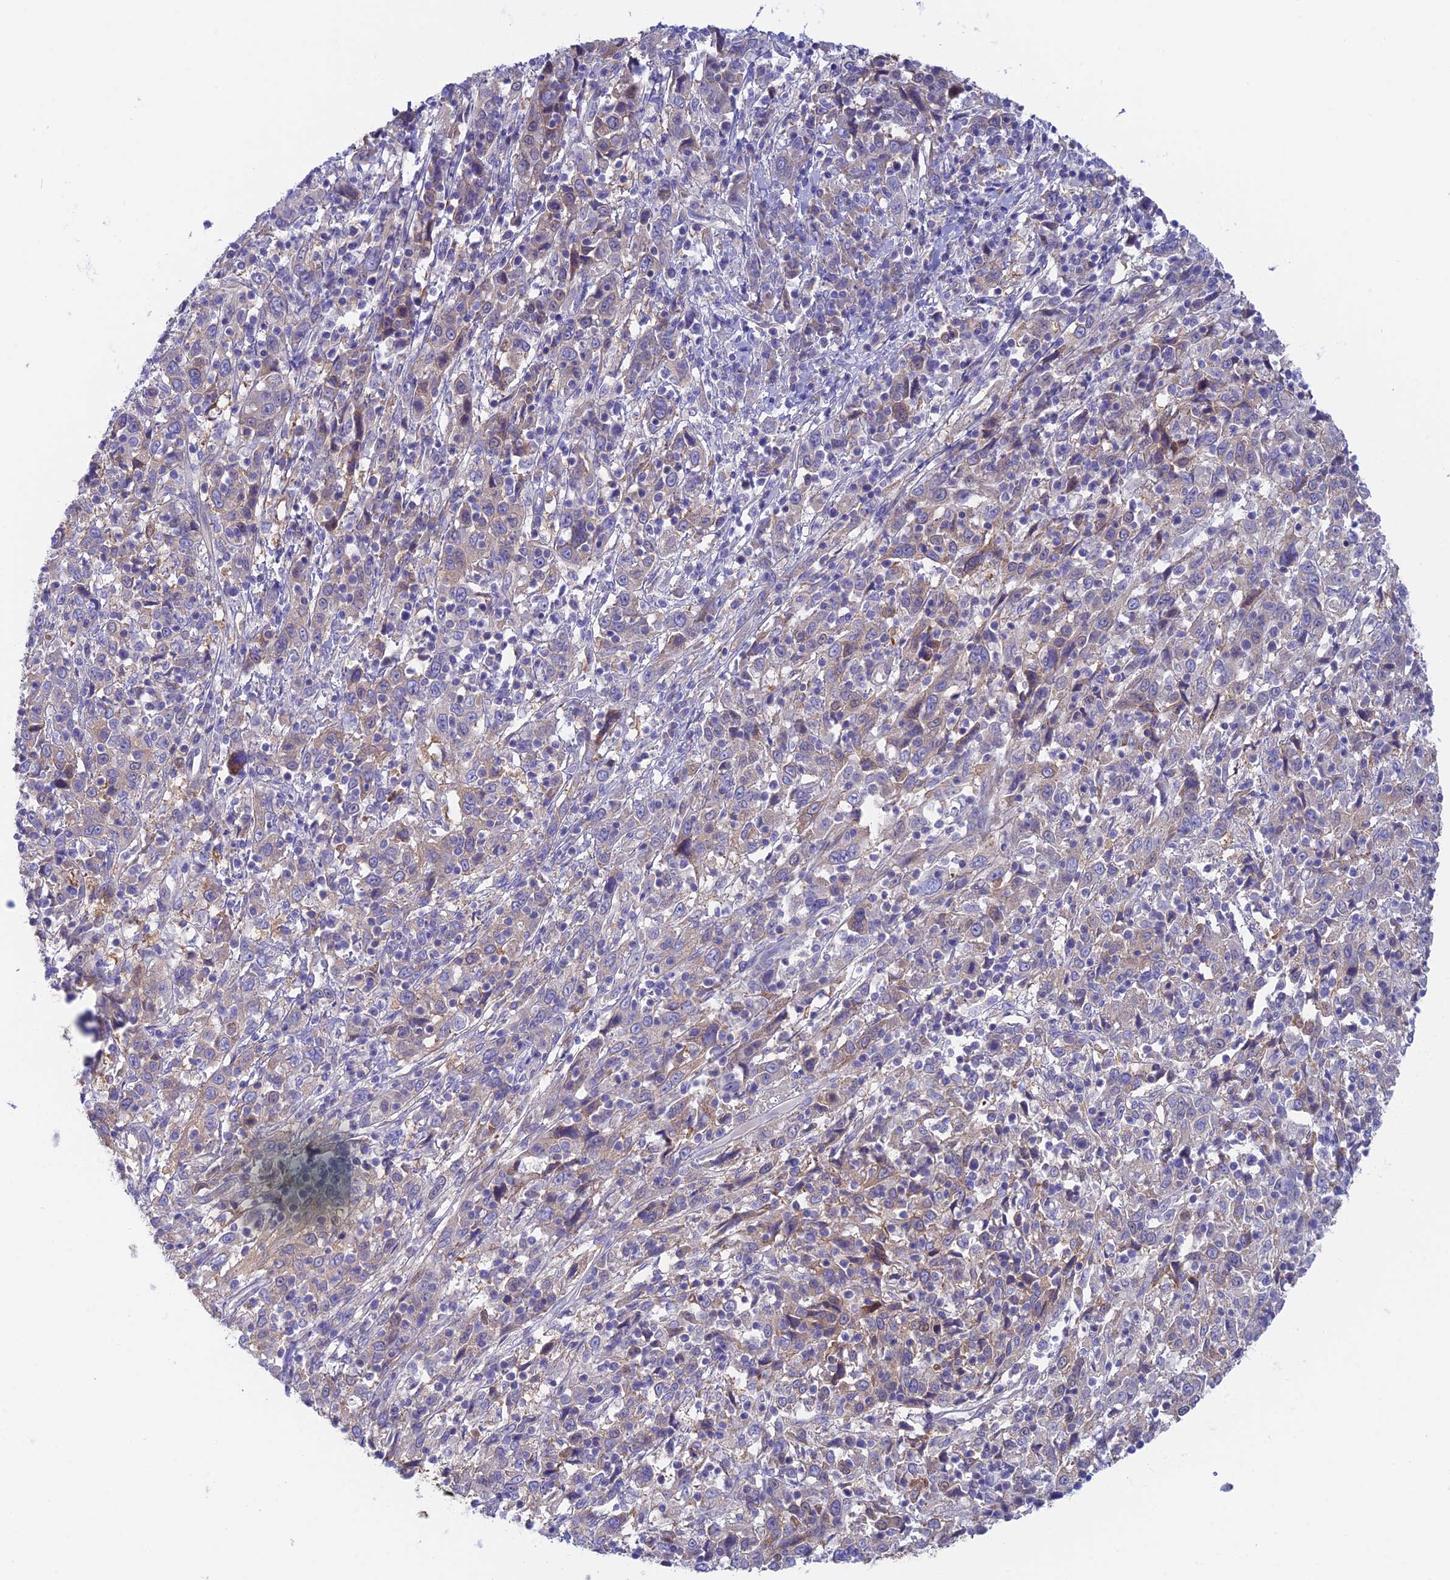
{"staining": {"intensity": "weak", "quantity": "<25%", "location": "cytoplasmic/membranous"}, "tissue": "cervical cancer", "cell_type": "Tumor cells", "image_type": "cancer", "snomed": [{"axis": "morphology", "description": "Squamous cell carcinoma, NOS"}, {"axis": "topography", "description": "Cervix"}], "caption": "Image shows no protein staining in tumor cells of squamous cell carcinoma (cervical) tissue.", "gene": "LZTFL1", "patient": {"sex": "female", "age": 46}}